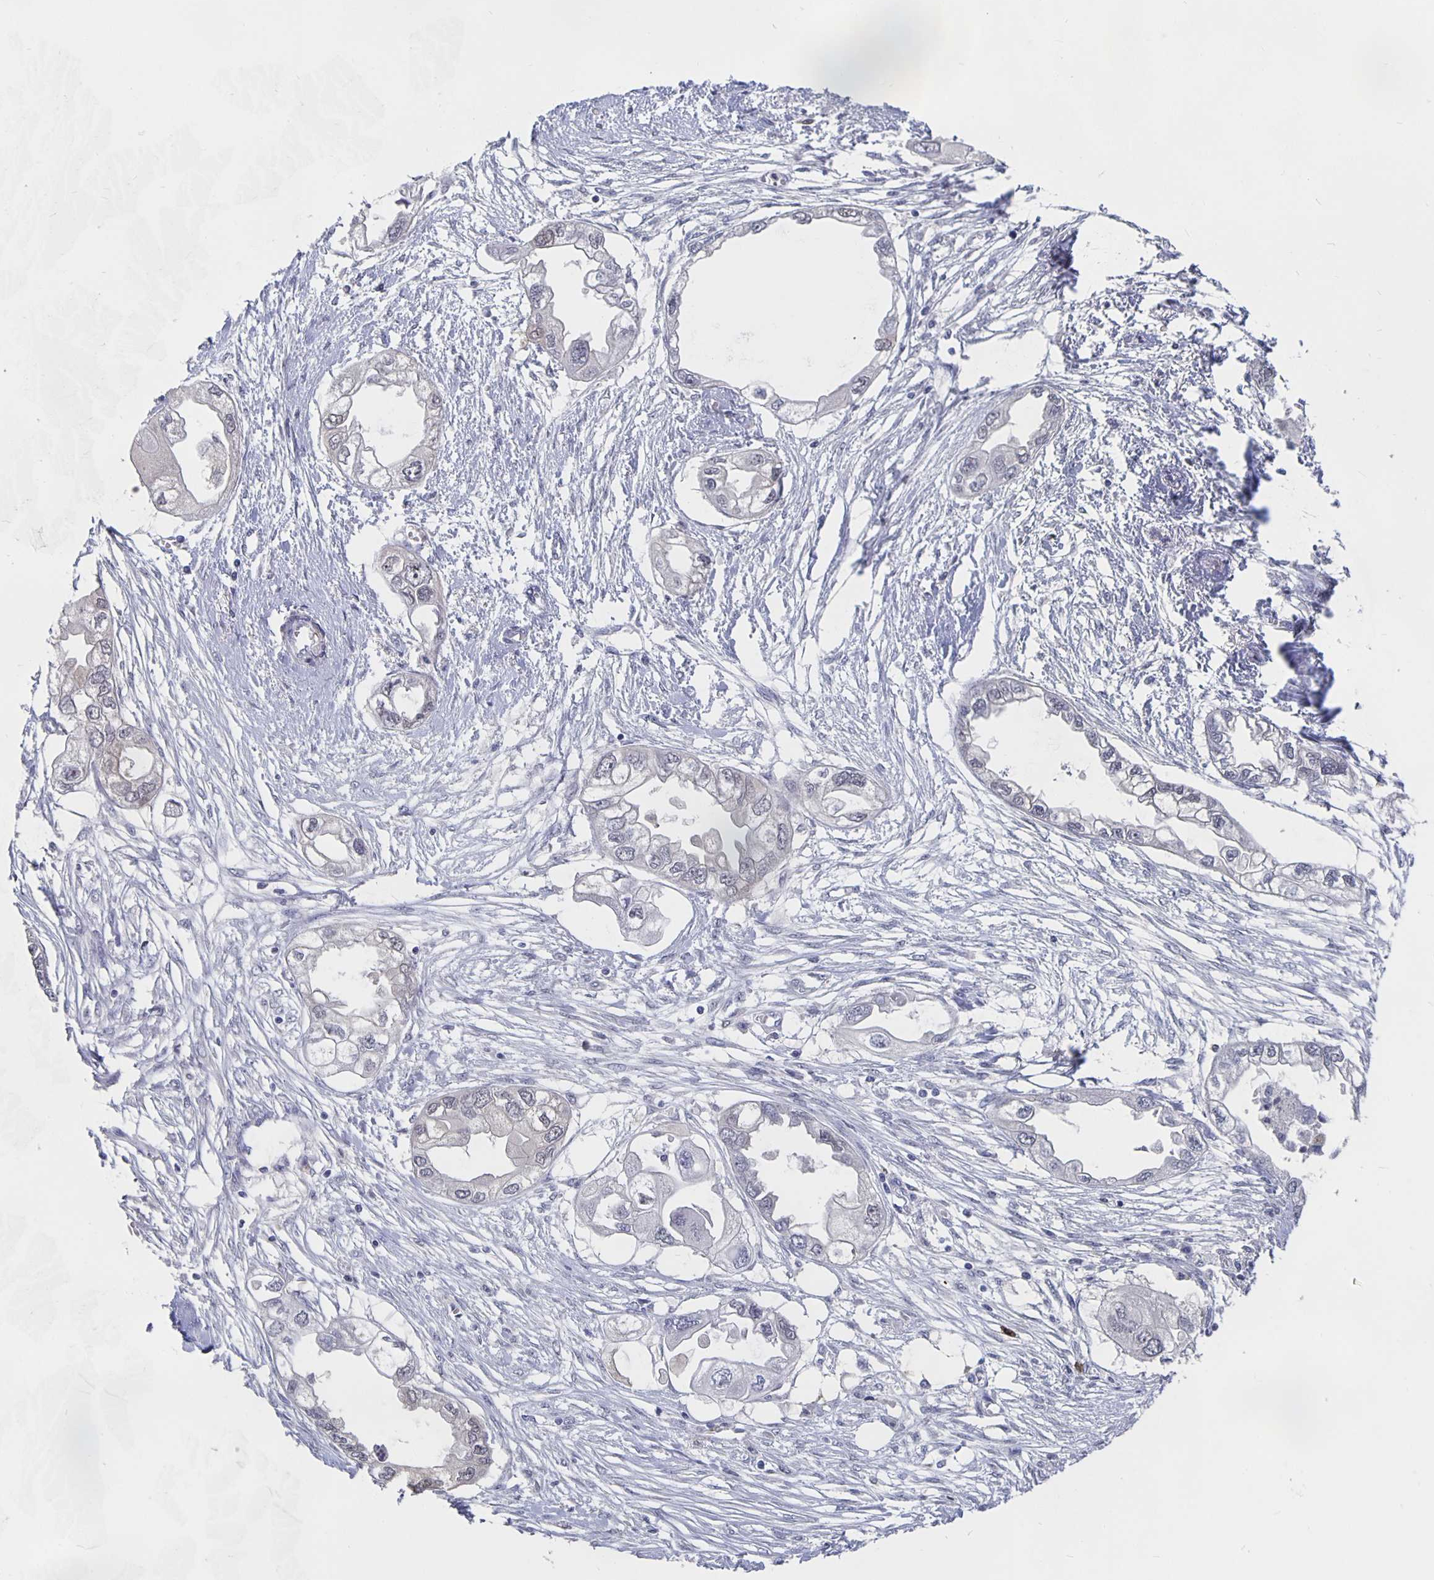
{"staining": {"intensity": "weak", "quantity": "<25%", "location": "nuclear"}, "tissue": "endometrial cancer", "cell_type": "Tumor cells", "image_type": "cancer", "snomed": [{"axis": "morphology", "description": "Adenocarcinoma, NOS"}, {"axis": "morphology", "description": "Adenocarcinoma, metastatic, NOS"}, {"axis": "topography", "description": "Adipose tissue"}, {"axis": "topography", "description": "Endometrium"}], "caption": "The IHC histopathology image has no significant positivity in tumor cells of metastatic adenocarcinoma (endometrial) tissue.", "gene": "ZNF691", "patient": {"sex": "female", "age": 67}}